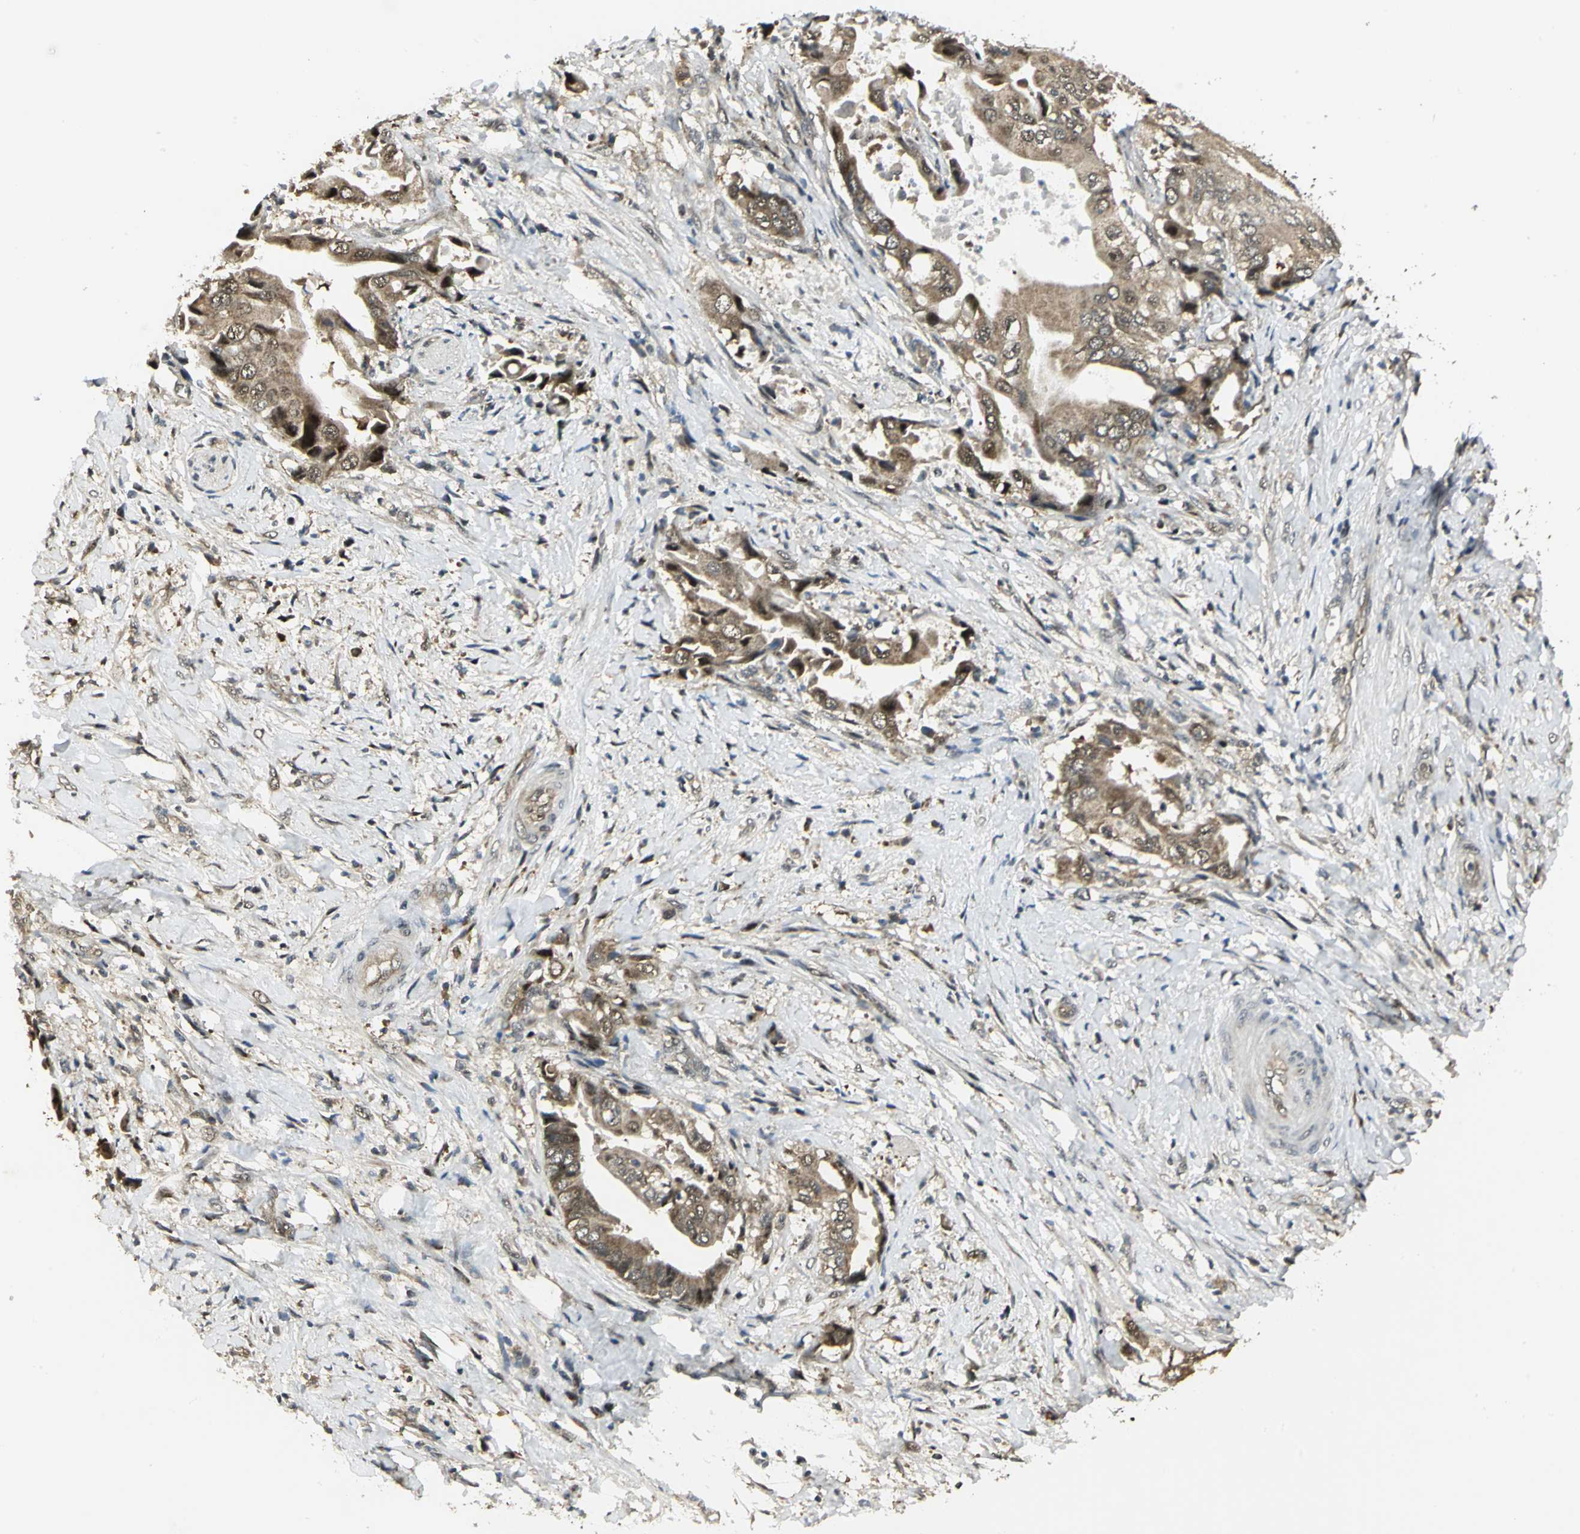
{"staining": {"intensity": "moderate", "quantity": ">75%", "location": "cytoplasmic/membranous"}, "tissue": "liver cancer", "cell_type": "Tumor cells", "image_type": "cancer", "snomed": [{"axis": "morphology", "description": "Cholangiocarcinoma"}, {"axis": "topography", "description": "Liver"}], "caption": "A photomicrograph of liver cancer stained for a protein reveals moderate cytoplasmic/membranous brown staining in tumor cells. (DAB IHC, brown staining for protein, blue staining for nuclei).", "gene": "PSMC4", "patient": {"sex": "male", "age": 58}}